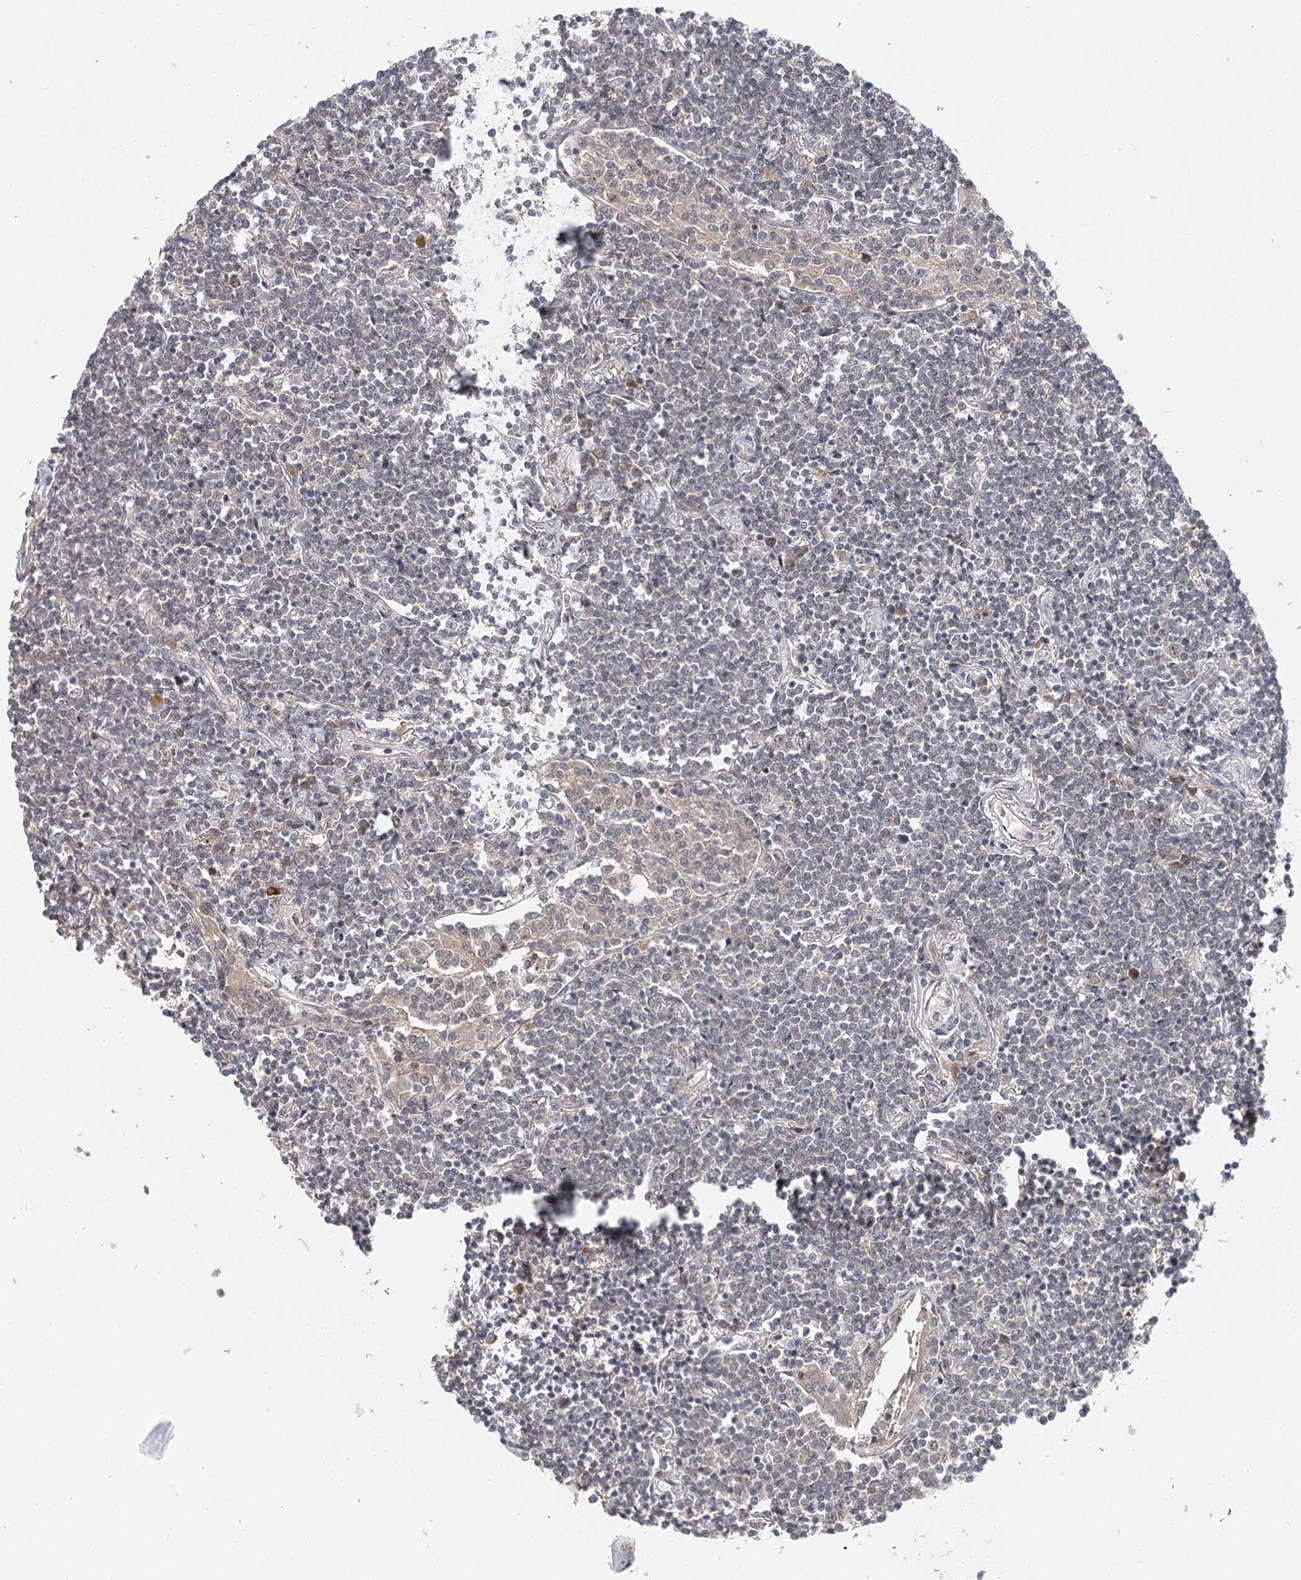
{"staining": {"intensity": "negative", "quantity": "none", "location": "none"}, "tissue": "lymphoma", "cell_type": "Tumor cells", "image_type": "cancer", "snomed": [{"axis": "morphology", "description": "Malignant lymphoma, non-Hodgkin's type, Low grade"}, {"axis": "topography", "description": "Lung"}], "caption": "IHC photomicrograph of human lymphoma stained for a protein (brown), which reveals no staining in tumor cells. (DAB IHC visualized using brightfield microscopy, high magnification).", "gene": "AP3B1", "patient": {"sex": "female", "age": 71}}